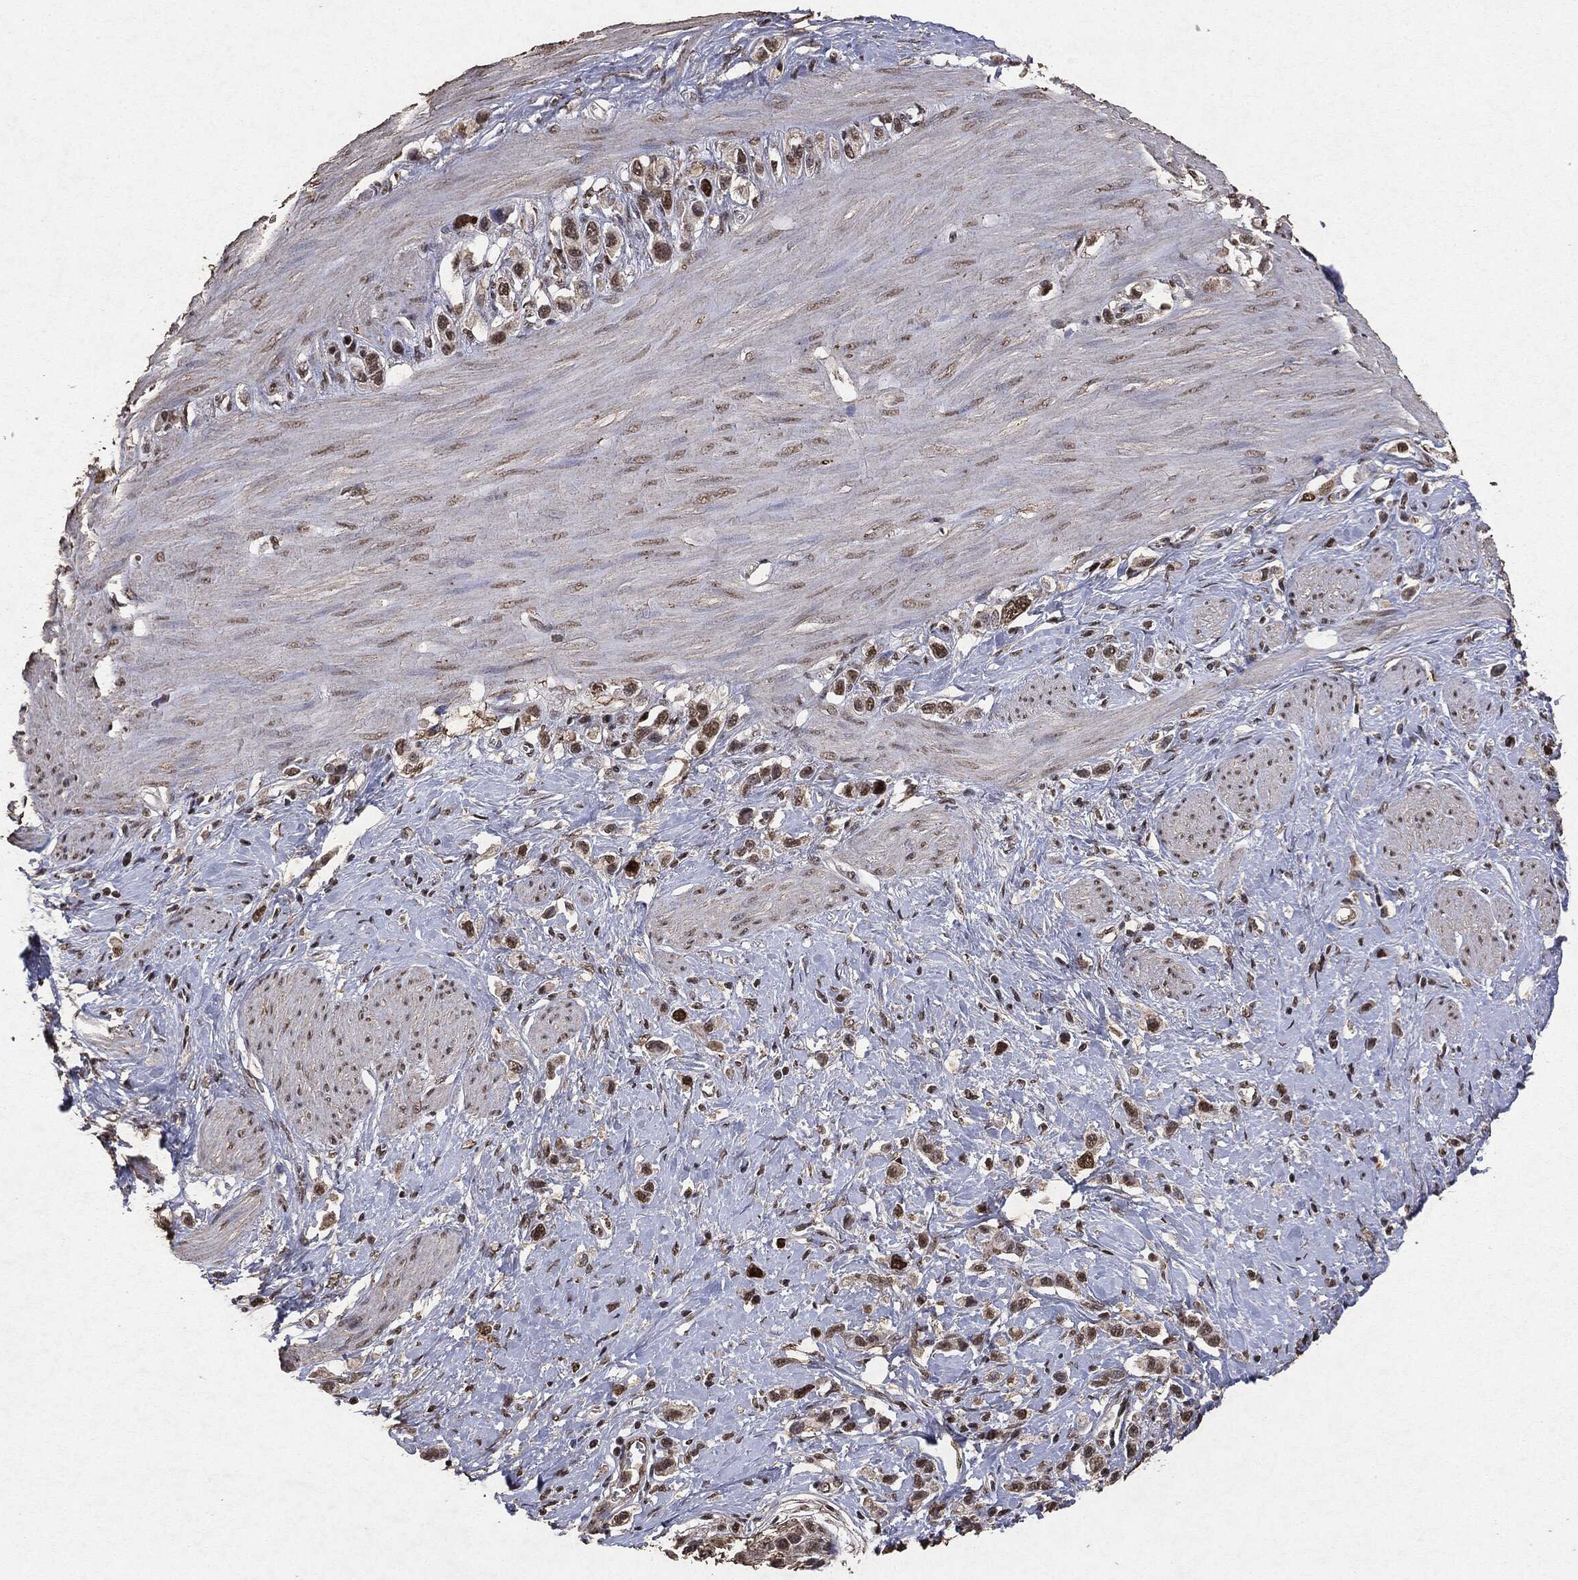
{"staining": {"intensity": "moderate", "quantity": "25%-75%", "location": "nuclear"}, "tissue": "stomach cancer", "cell_type": "Tumor cells", "image_type": "cancer", "snomed": [{"axis": "morphology", "description": "Normal tissue, NOS"}, {"axis": "morphology", "description": "Adenocarcinoma, NOS"}, {"axis": "morphology", "description": "Adenocarcinoma, High grade"}, {"axis": "topography", "description": "Stomach, upper"}, {"axis": "topography", "description": "Stomach"}], "caption": "Immunohistochemical staining of human stomach cancer reveals medium levels of moderate nuclear positivity in approximately 25%-75% of tumor cells. (Brightfield microscopy of DAB IHC at high magnification).", "gene": "RAD18", "patient": {"sex": "female", "age": 65}}